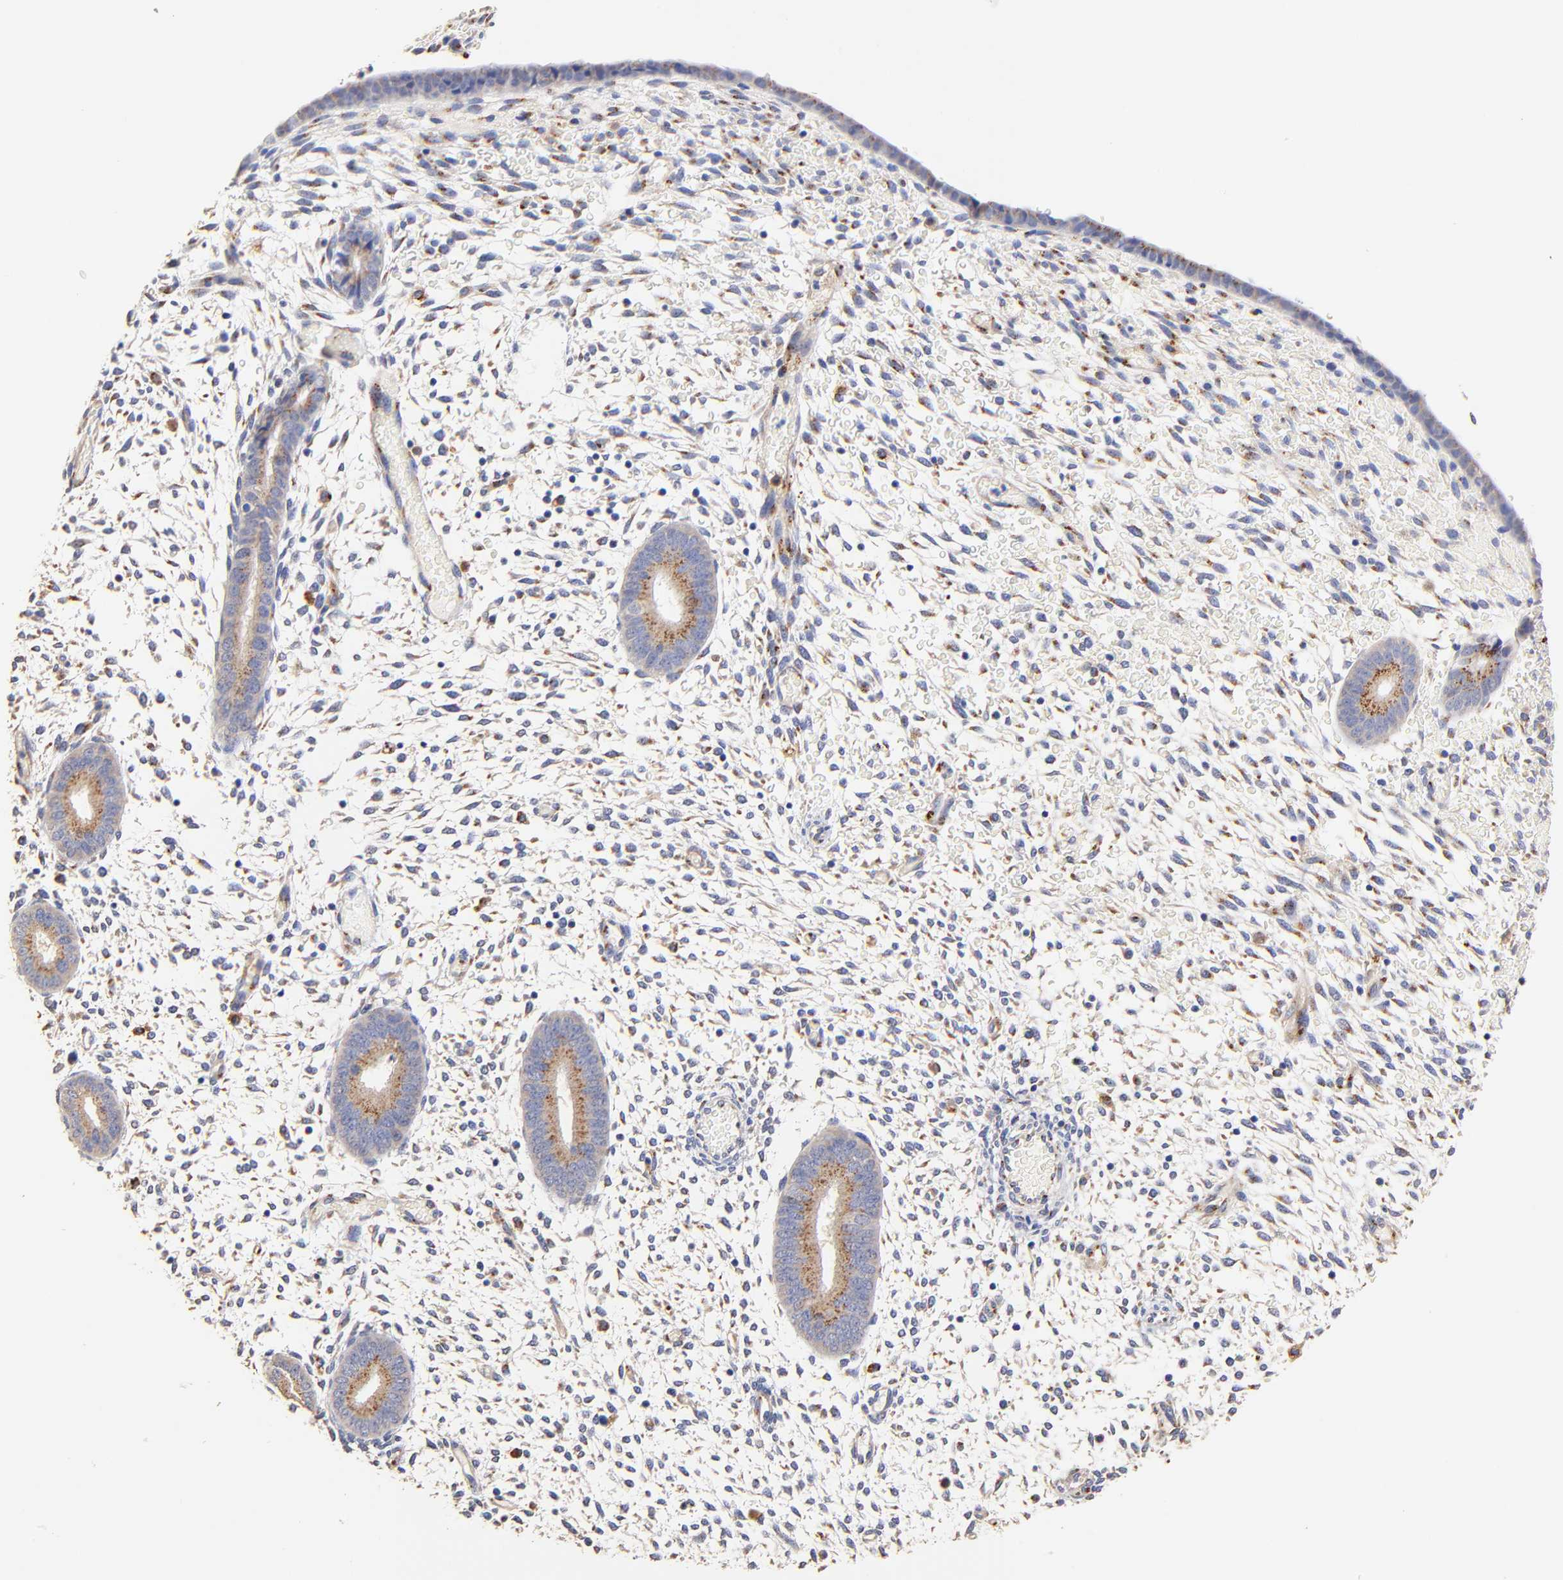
{"staining": {"intensity": "negative", "quantity": "none", "location": "none"}, "tissue": "endometrium", "cell_type": "Cells in endometrial stroma", "image_type": "normal", "snomed": [{"axis": "morphology", "description": "Normal tissue, NOS"}, {"axis": "topography", "description": "Endometrium"}], "caption": "Cells in endometrial stroma are negative for protein expression in benign human endometrium. The staining was performed using DAB (3,3'-diaminobenzidine) to visualize the protein expression in brown, while the nuclei were stained in blue with hematoxylin (Magnification: 20x).", "gene": "FMNL3", "patient": {"sex": "female", "age": 42}}